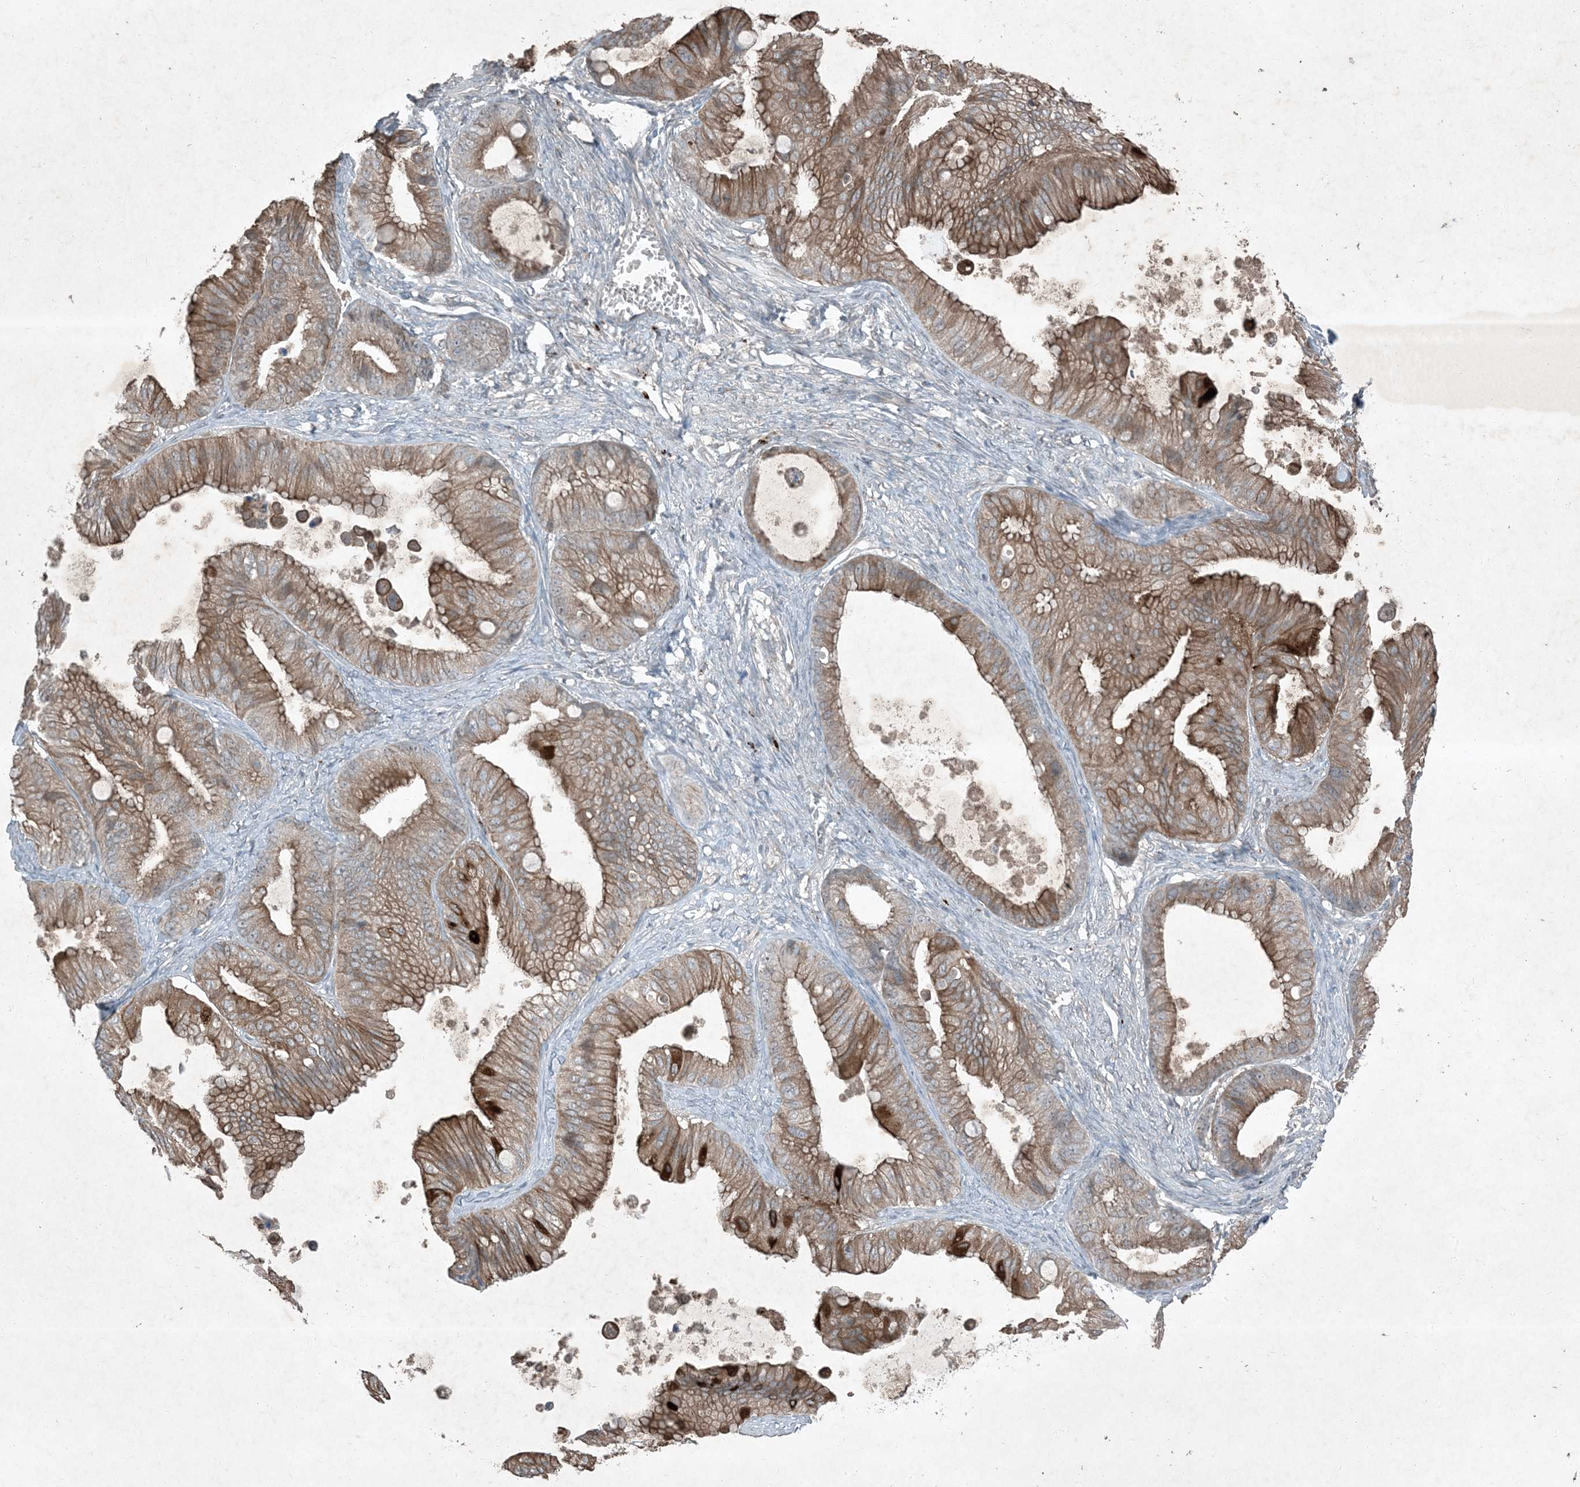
{"staining": {"intensity": "moderate", "quantity": ">75%", "location": "cytoplasmic/membranous"}, "tissue": "ovarian cancer", "cell_type": "Tumor cells", "image_type": "cancer", "snomed": [{"axis": "morphology", "description": "Cystadenocarcinoma, mucinous, NOS"}, {"axis": "topography", "description": "Ovary"}], "caption": "Tumor cells demonstrate moderate cytoplasmic/membranous staining in approximately >75% of cells in ovarian cancer.", "gene": "MDN1", "patient": {"sex": "female", "age": 71}}